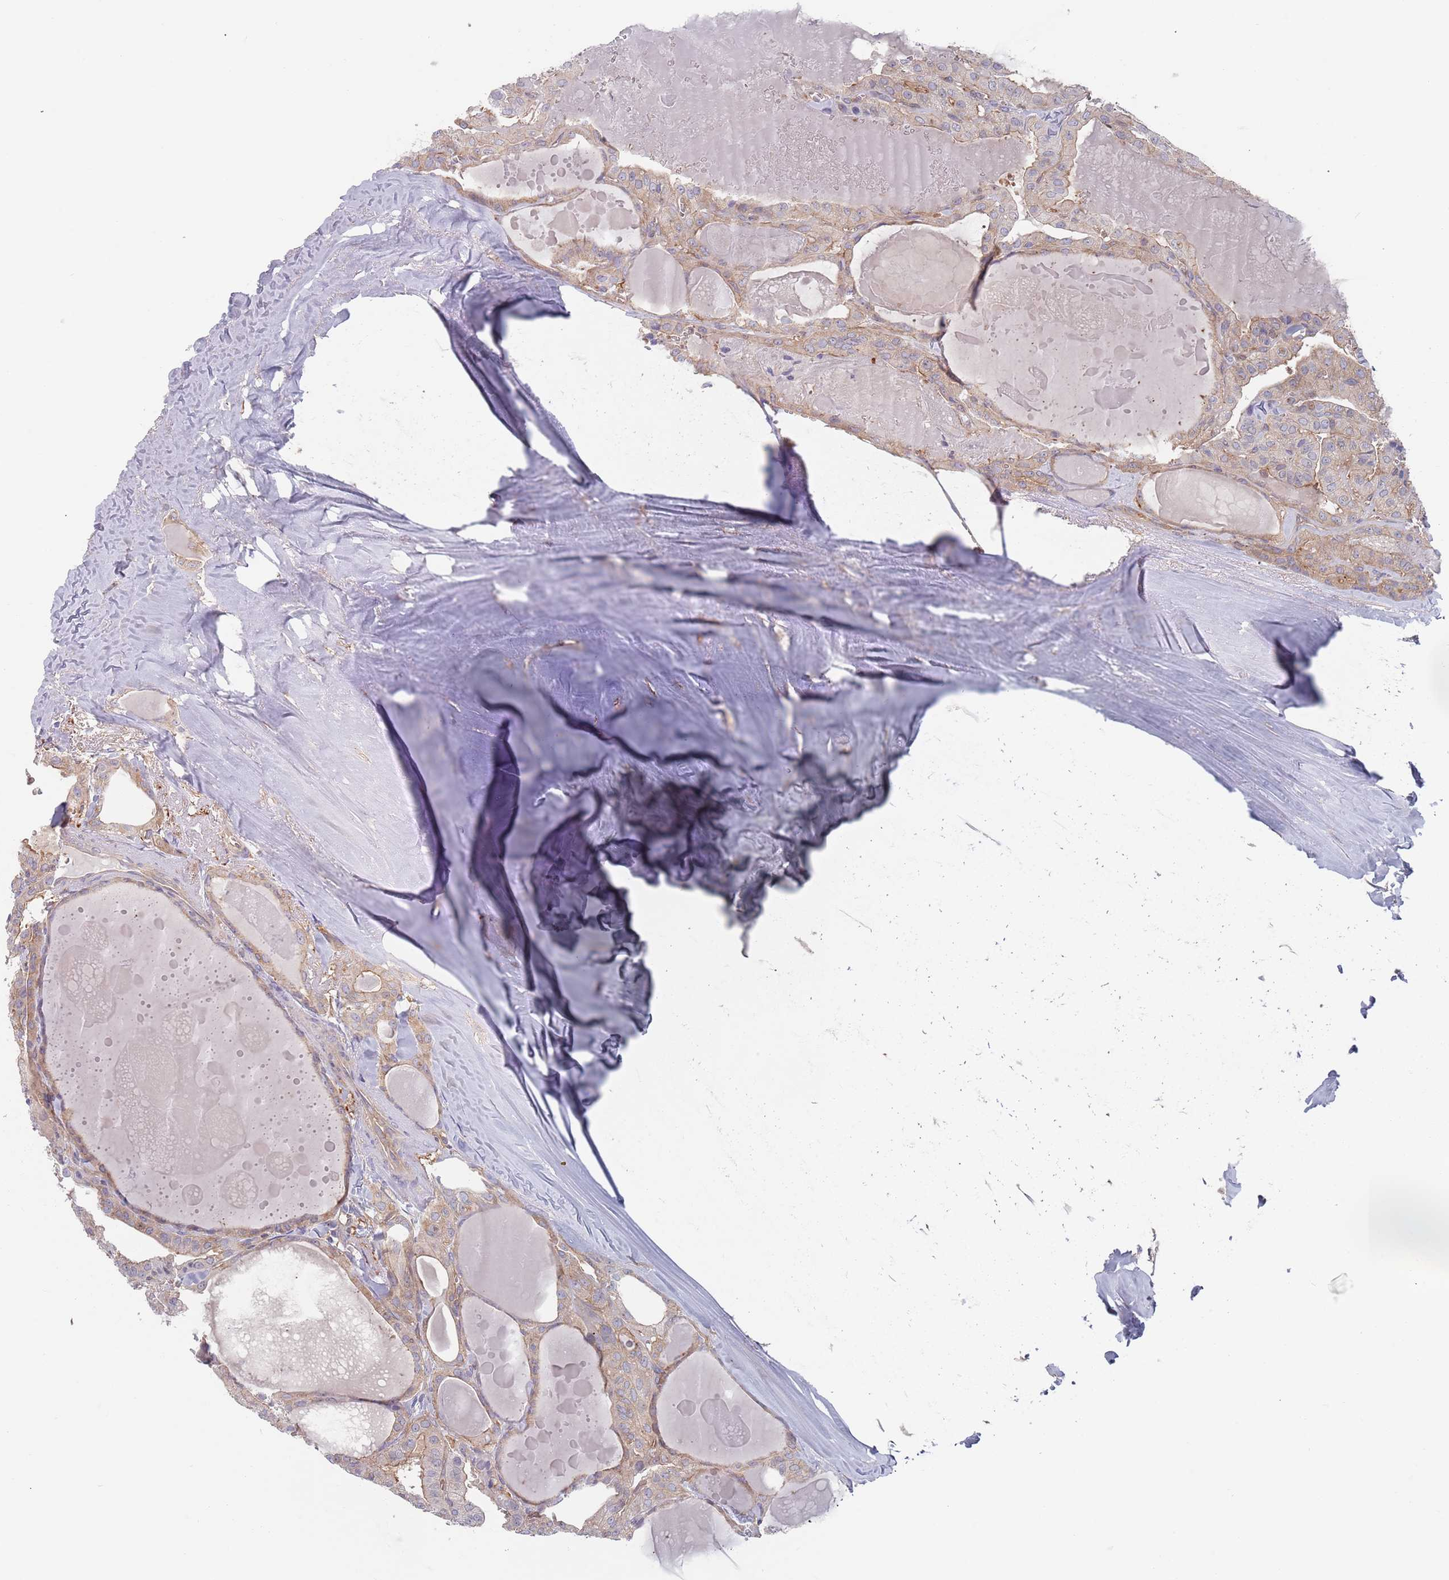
{"staining": {"intensity": "weak", "quantity": "25%-75%", "location": "cytoplasmic/membranous"}, "tissue": "thyroid cancer", "cell_type": "Tumor cells", "image_type": "cancer", "snomed": [{"axis": "morphology", "description": "Papillary adenocarcinoma, NOS"}, {"axis": "topography", "description": "Thyroid gland"}], "caption": "Human thyroid papillary adenocarcinoma stained with a brown dye displays weak cytoplasmic/membranous positive positivity in approximately 25%-75% of tumor cells.", "gene": "APPL2", "patient": {"sex": "male", "age": 52}}